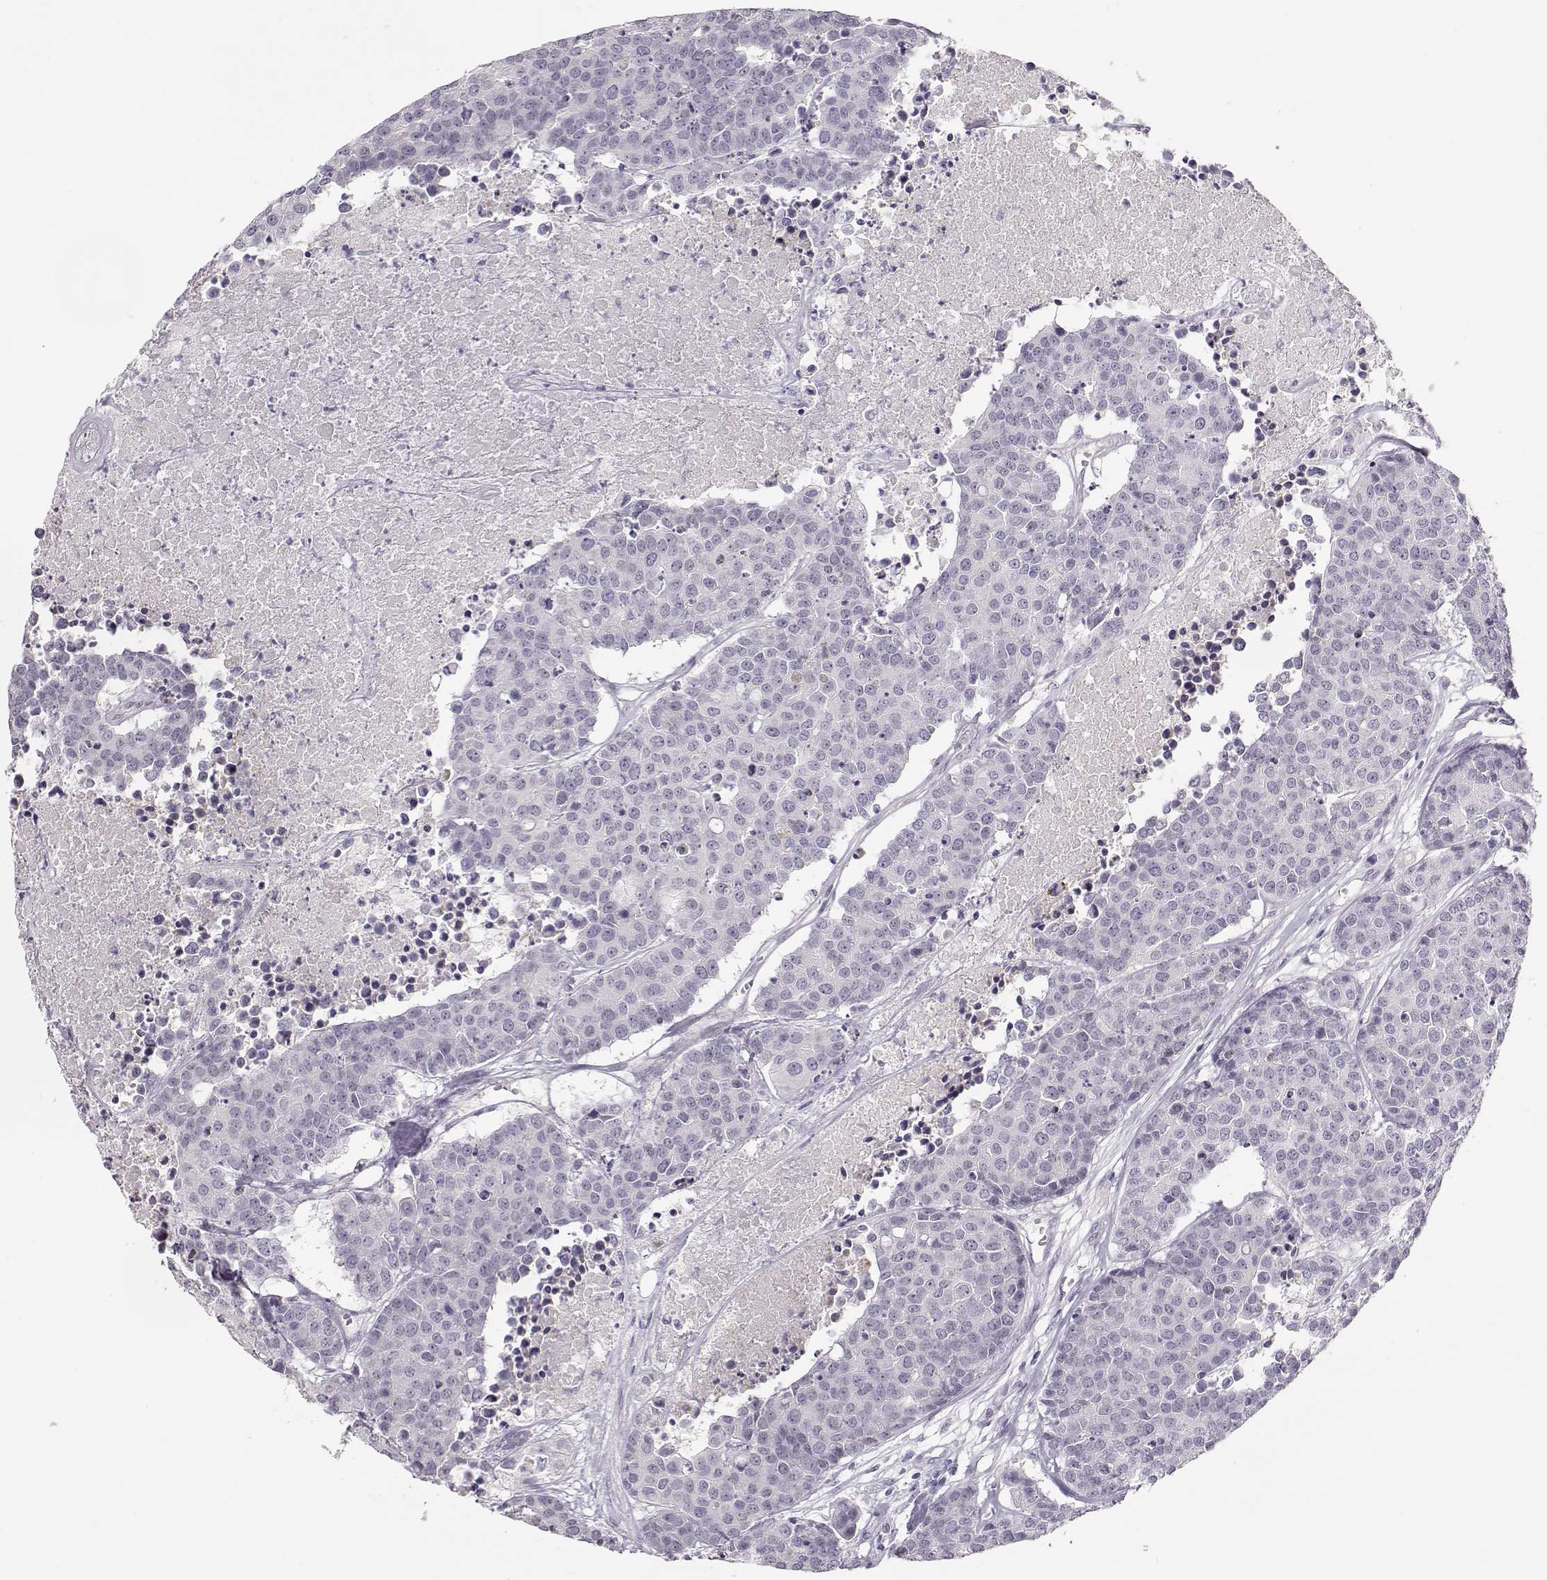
{"staining": {"intensity": "negative", "quantity": "none", "location": "none"}, "tissue": "carcinoid", "cell_type": "Tumor cells", "image_type": "cancer", "snomed": [{"axis": "morphology", "description": "Carcinoid, malignant, NOS"}, {"axis": "topography", "description": "Colon"}], "caption": "Histopathology image shows no protein expression in tumor cells of carcinoid tissue.", "gene": "IMPG1", "patient": {"sex": "male", "age": 81}}